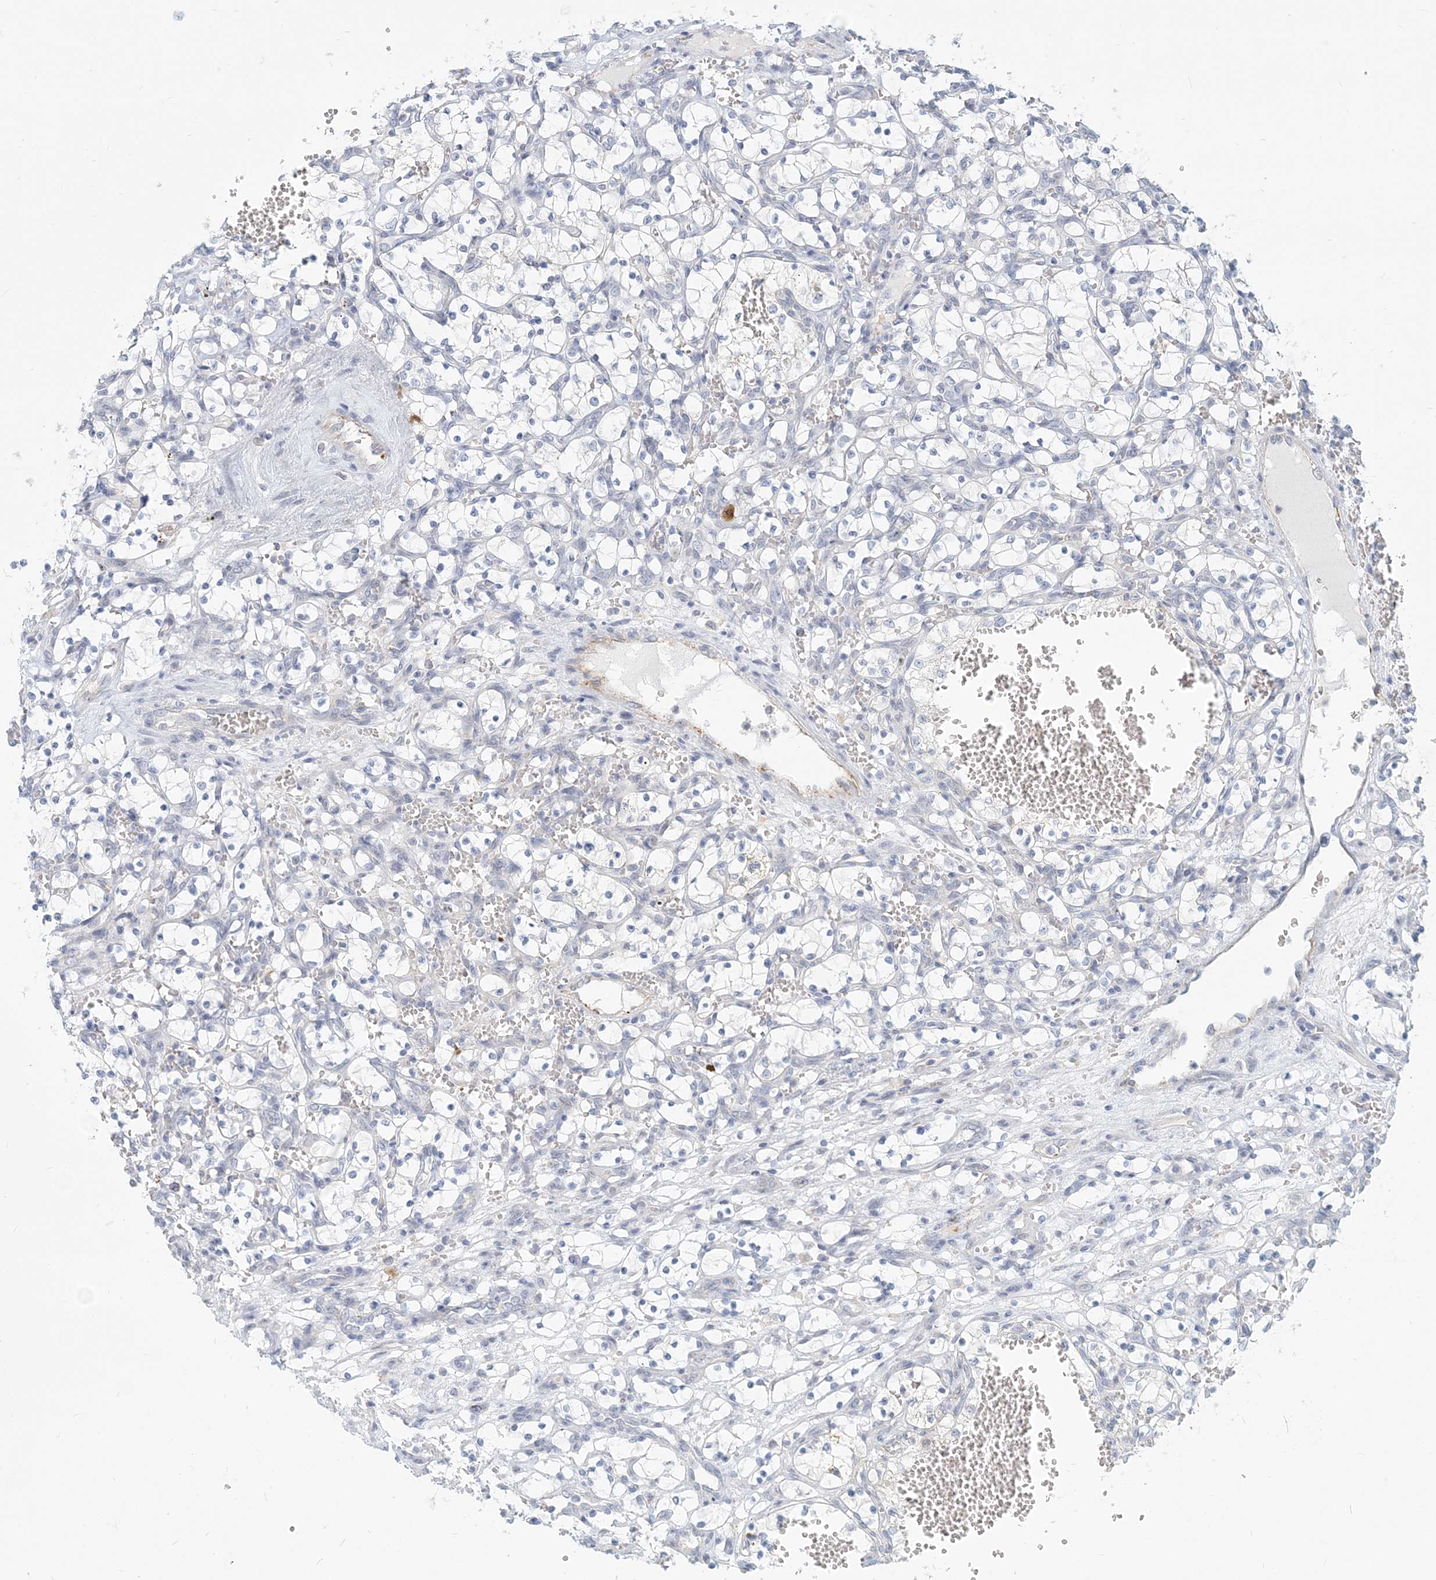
{"staining": {"intensity": "negative", "quantity": "none", "location": "none"}, "tissue": "renal cancer", "cell_type": "Tumor cells", "image_type": "cancer", "snomed": [{"axis": "morphology", "description": "Adenocarcinoma, NOS"}, {"axis": "topography", "description": "Kidney"}], "caption": "The image exhibits no significant expression in tumor cells of renal cancer.", "gene": "GMPPA", "patient": {"sex": "female", "age": 69}}